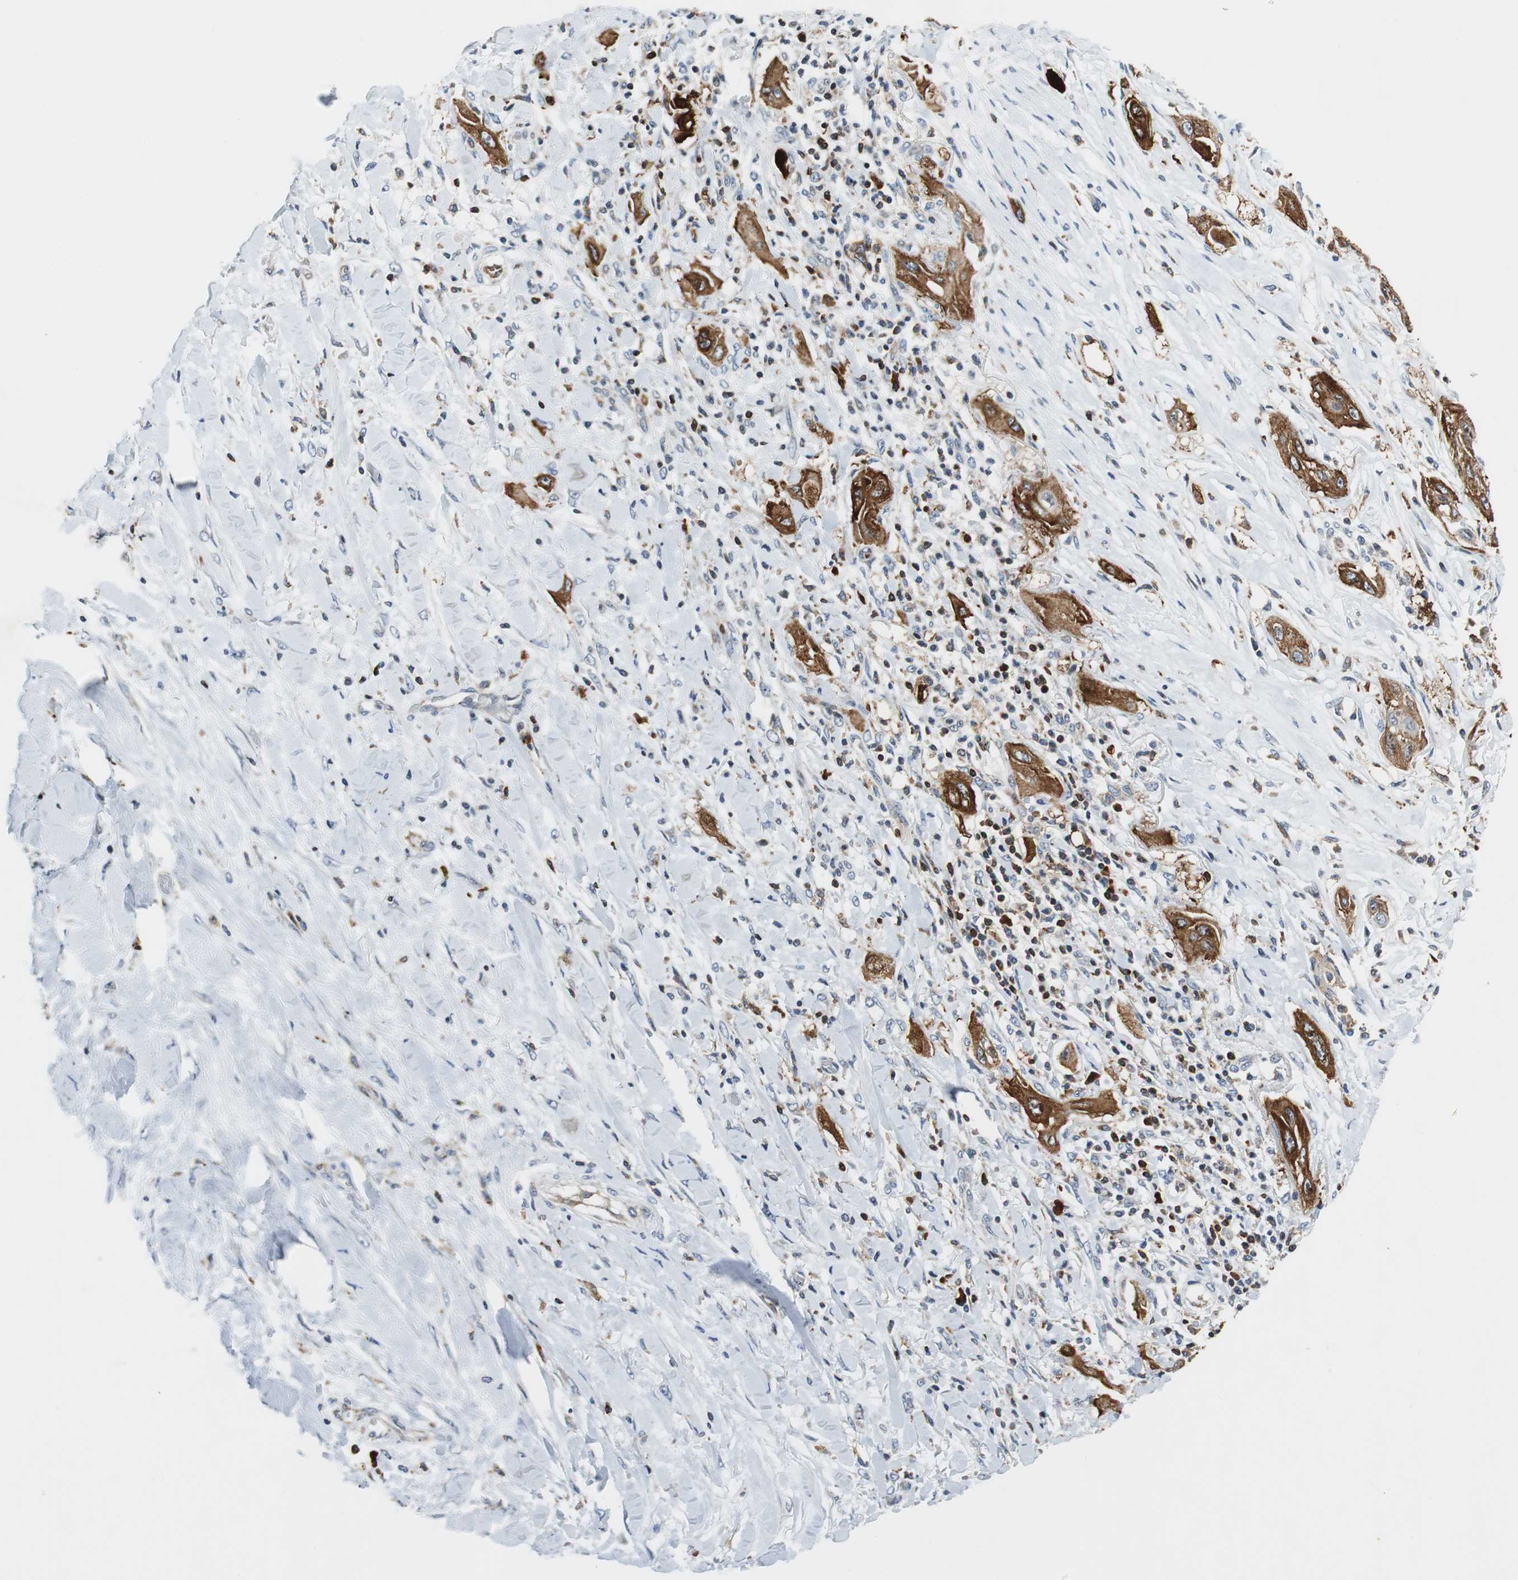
{"staining": {"intensity": "strong", "quantity": ">75%", "location": "cytoplasmic/membranous"}, "tissue": "lung cancer", "cell_type": "Tumor cells", "image_type": "cancer", "snomed": [{"axis": "morphology", "description": "Squamous cell carcinoma, NOS"}, {"axis": "topography", "description": "Lung"}], "caption": "There is high levels of strong cytoplasmic/membranous expression in tumor cells of lung cancer (squamous cell carcinoma), as demonstrated by immunohistochemical staining (brown color).", "gene": "TUBA4A", "patient": {"sex": "female", "age": 47}}